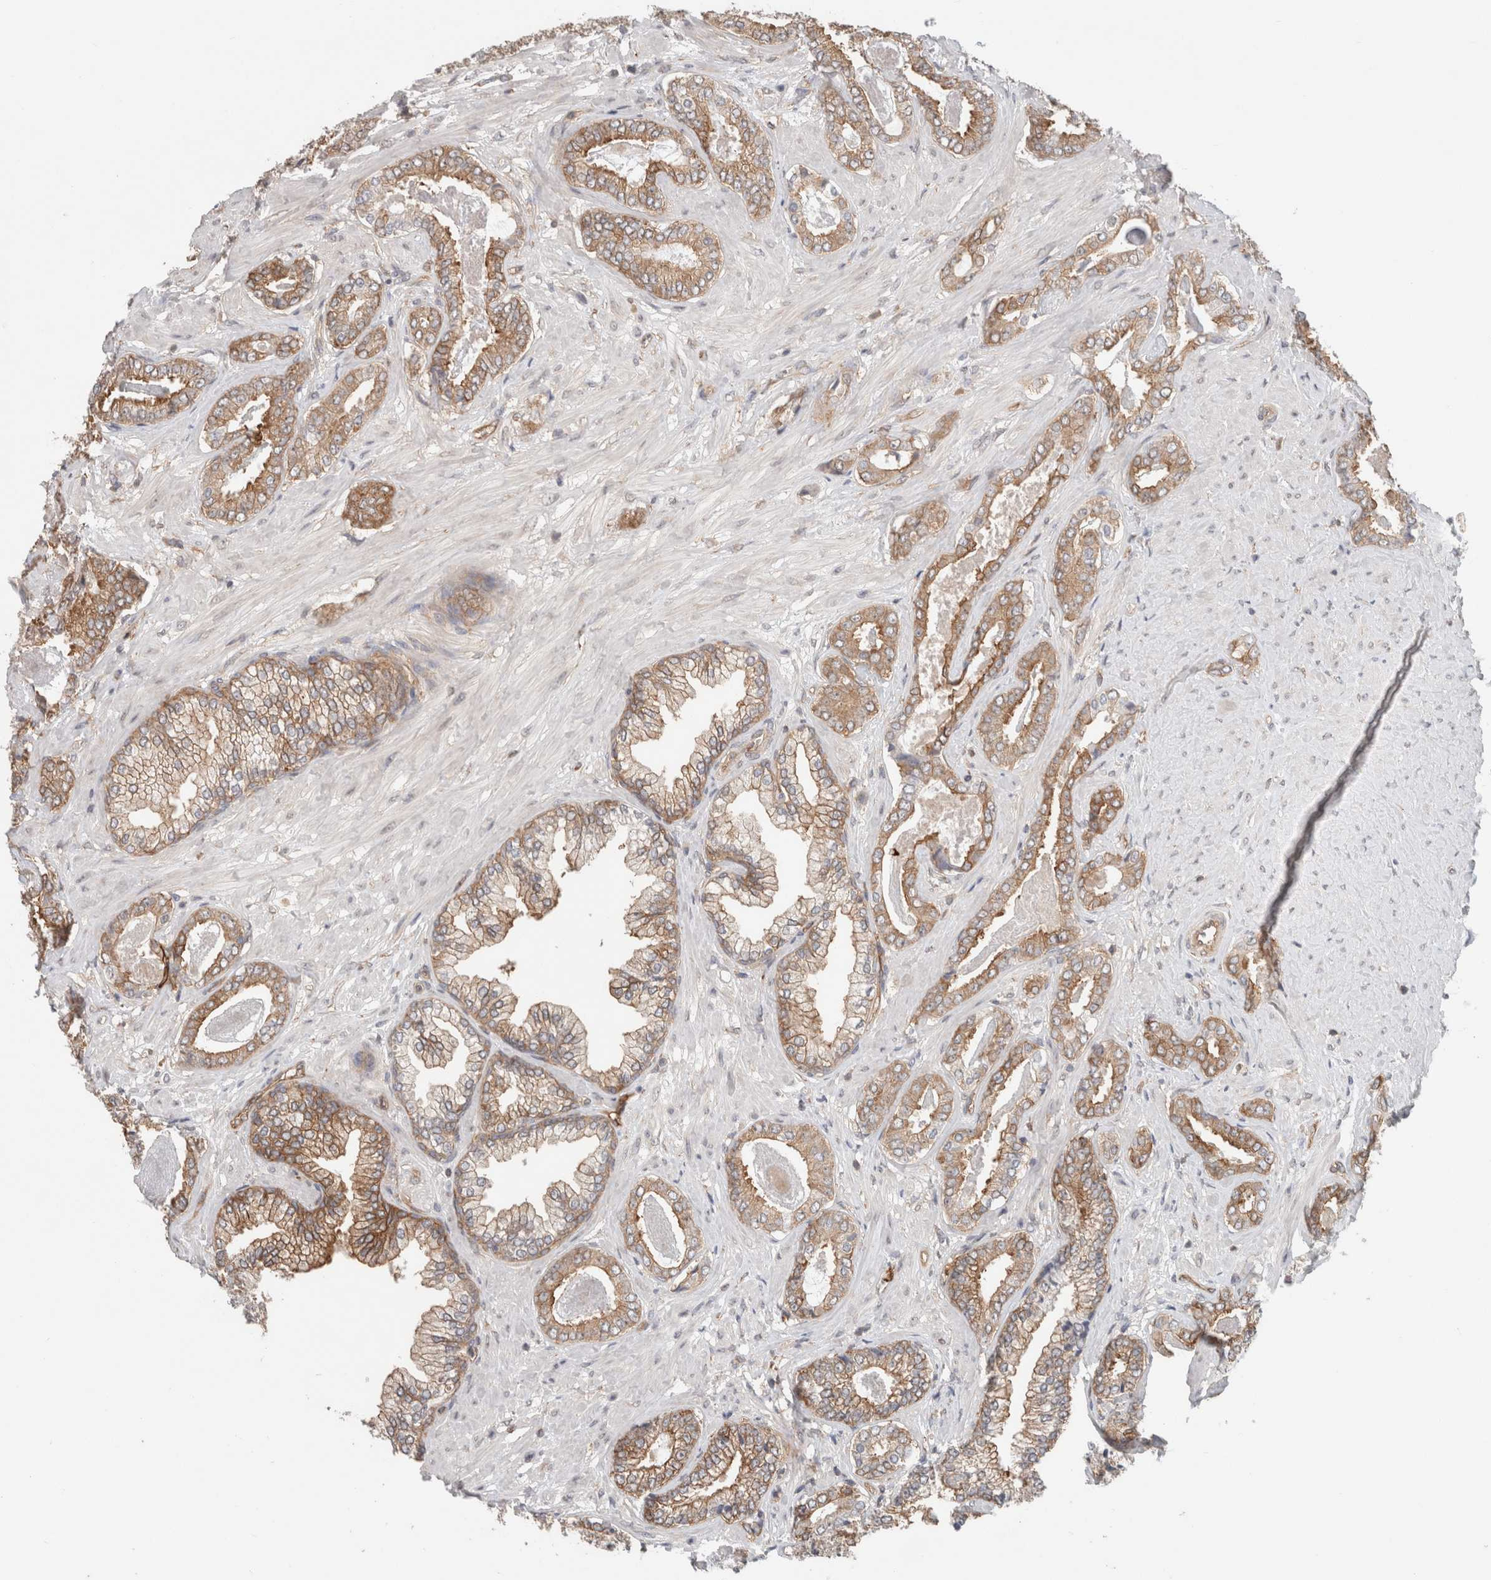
{"staining": {"intensity": "moderate", "quantity": ">75%", "location": "cytoplasmic/membranous"}, "tissue": "prostate cancer", "cell_type": "Tumor cells", "image_type": "cancer", "snomed": [{"axis": "morphology", "description": "Adenocarcinoma, Low grade"}, {"axis": "topography", "description": "Prostate"}], "caption": "Immunohistochemistry micrograph of low-grade adenocarcinoma (prostate) stained for a protein (brown), which exhibits medium levels of moderate cytoplasmic/membranous staining in about >75% of tumor cells.", "gene": "RASAL2", "patient": {"sex": "male", "age": 71}}